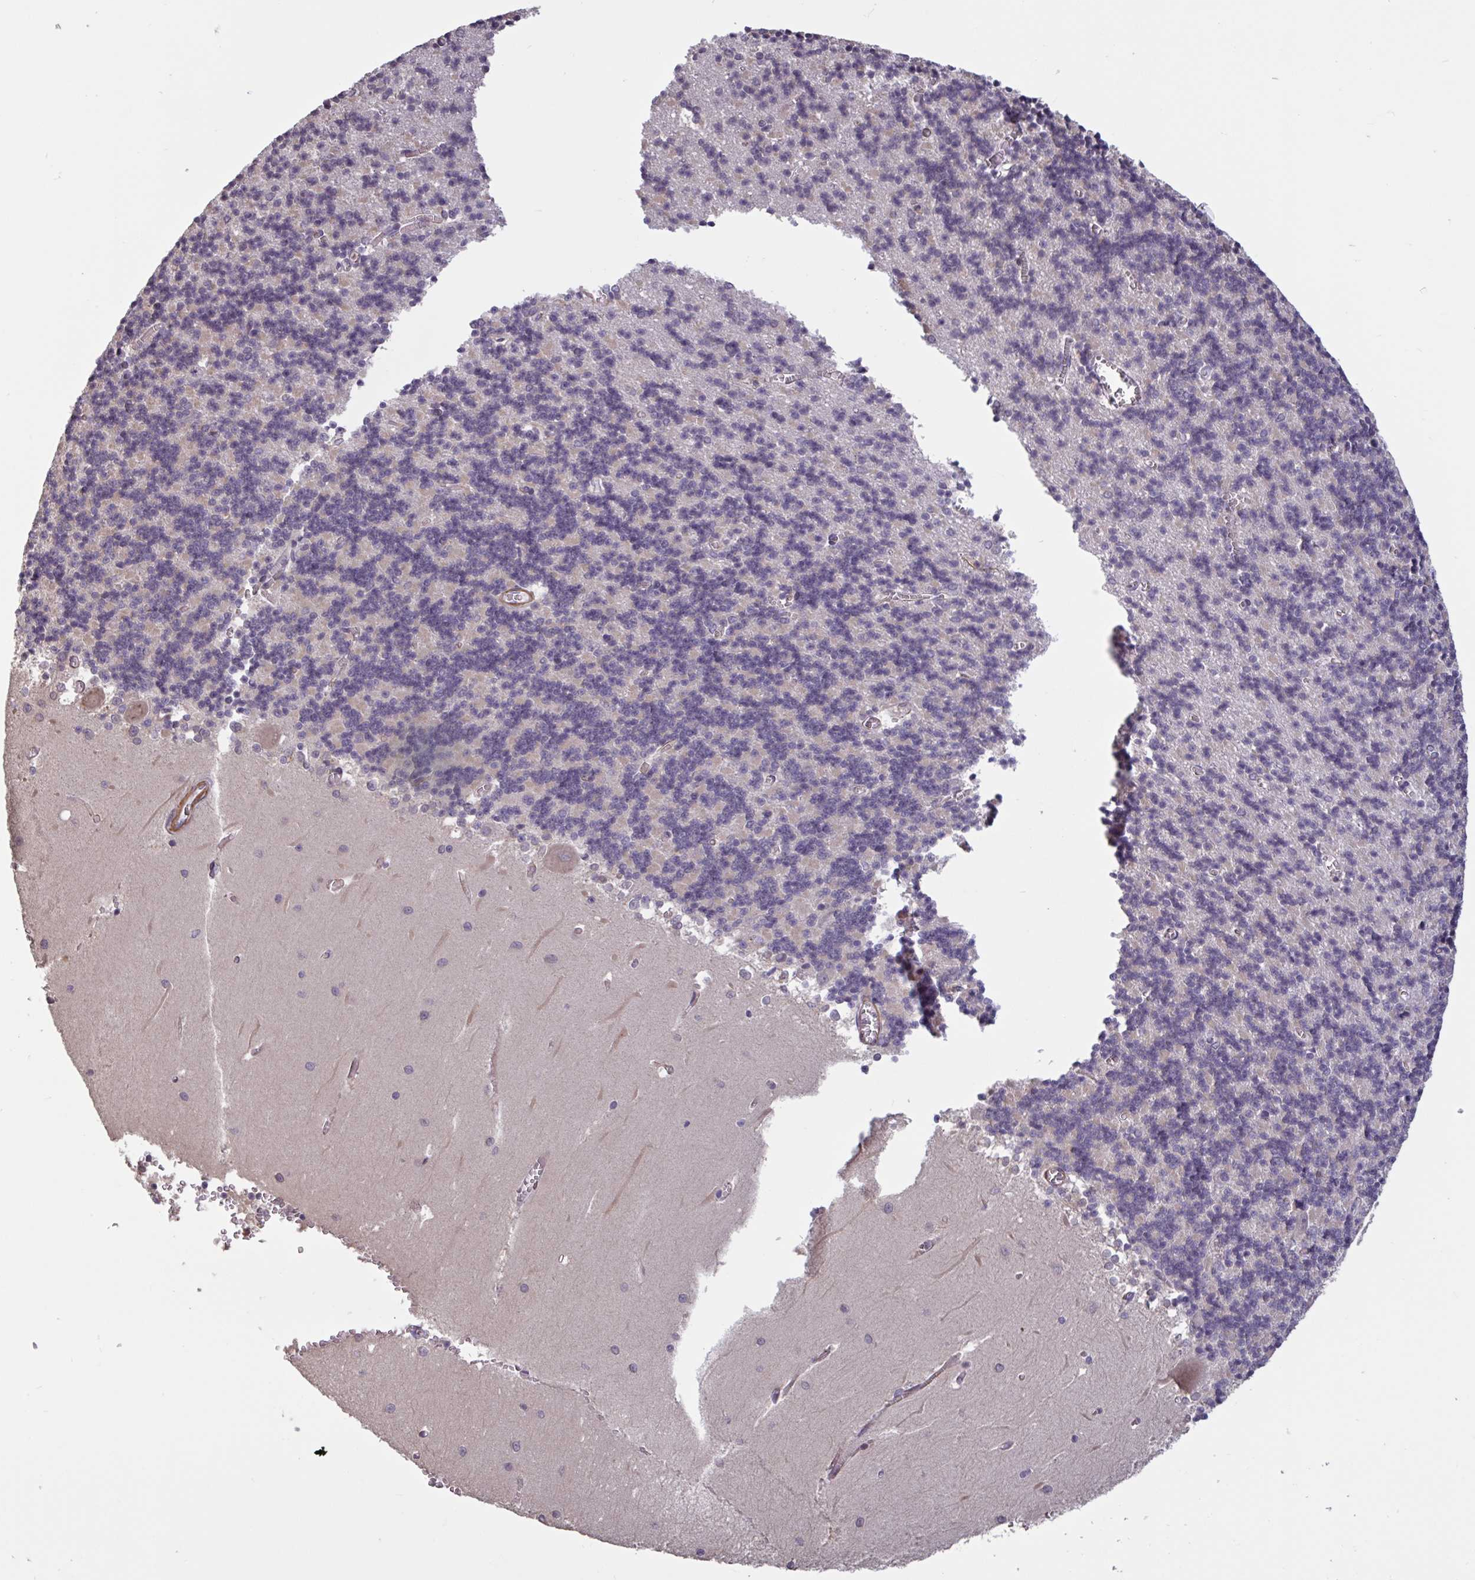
{"staining": {"intensity": "negative", "quantity": "none", "location": "none"}, "tissue": "cerebellum", "cell_type": "Cells in granular layer", "image_type": "normal", "snomed": [{"axis": "morphology", "description": "Normal tissue, NOS"}, {"axis": "topography", "description": "Cerebellum"}], "caption": "There is no significant staining in cells in granular layer of cerebellum. (DAB (3,3'-diaminobenzidine) immunohistochemistry with hematoxylin counter stain).", "gene": "IPO5", "patient": {"sex": "male", "age": 37}}